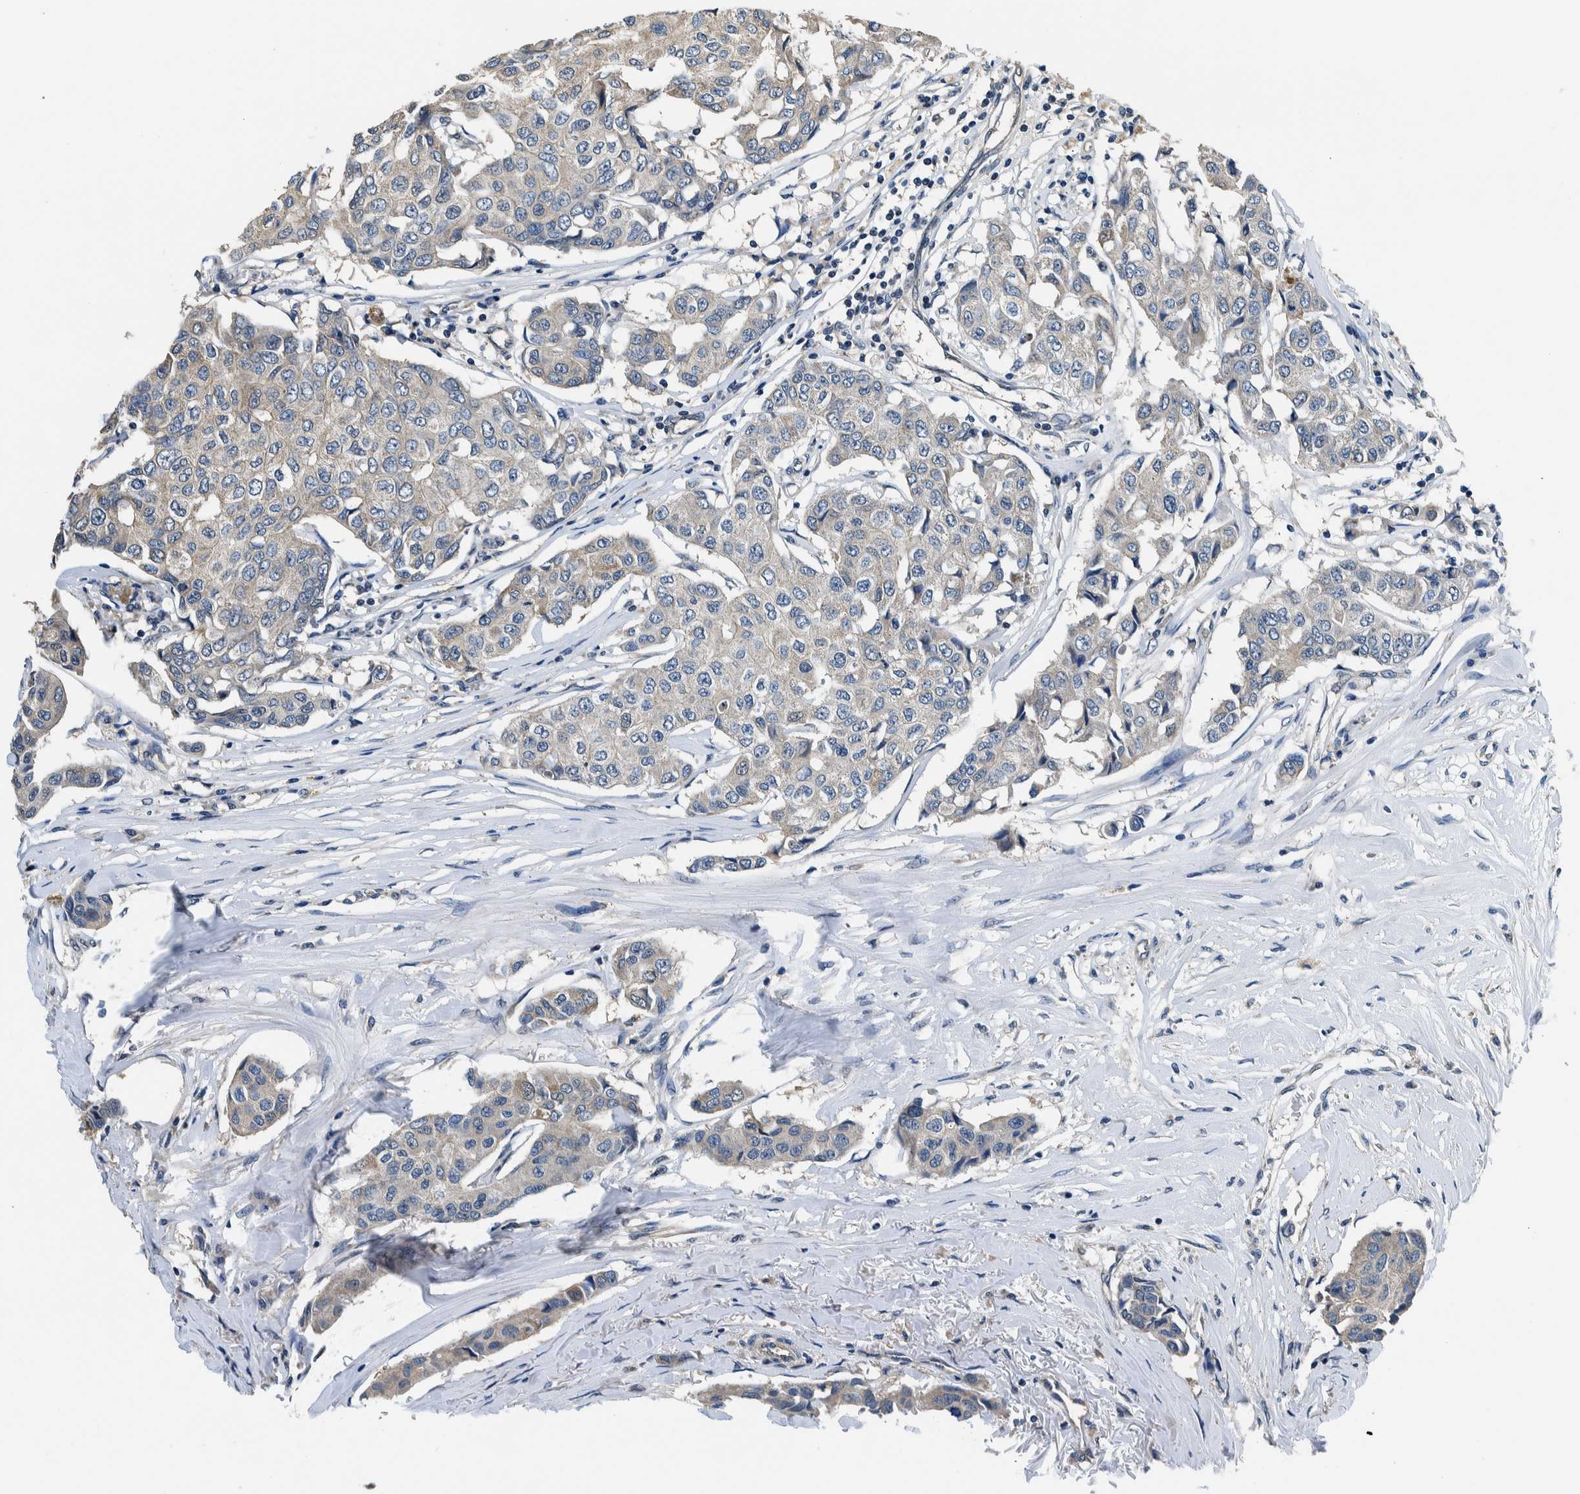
{"staining": {"intensity": "weak", "quantity": "25%-75%", "location": "cytoplasmic/membranous"}, "tissue": "breast cancer", "cell_type": "Tumor cells", "image_type": "cancer", "snomed": [{"axis": "morphology", "description": "Duct carcinoma"}, {"axis": "topography", "description": "Breast"}], "caption": "IHC histopathology image of breast invasive ductal carcinoma stained for a protein (brown), which displays low levels of weak cytoplasmic/membranous positivity in approximately 25%-75% of tumor cells.", "gene": "NIBAN2", "patient": {"sex": "female", "age": 80}}